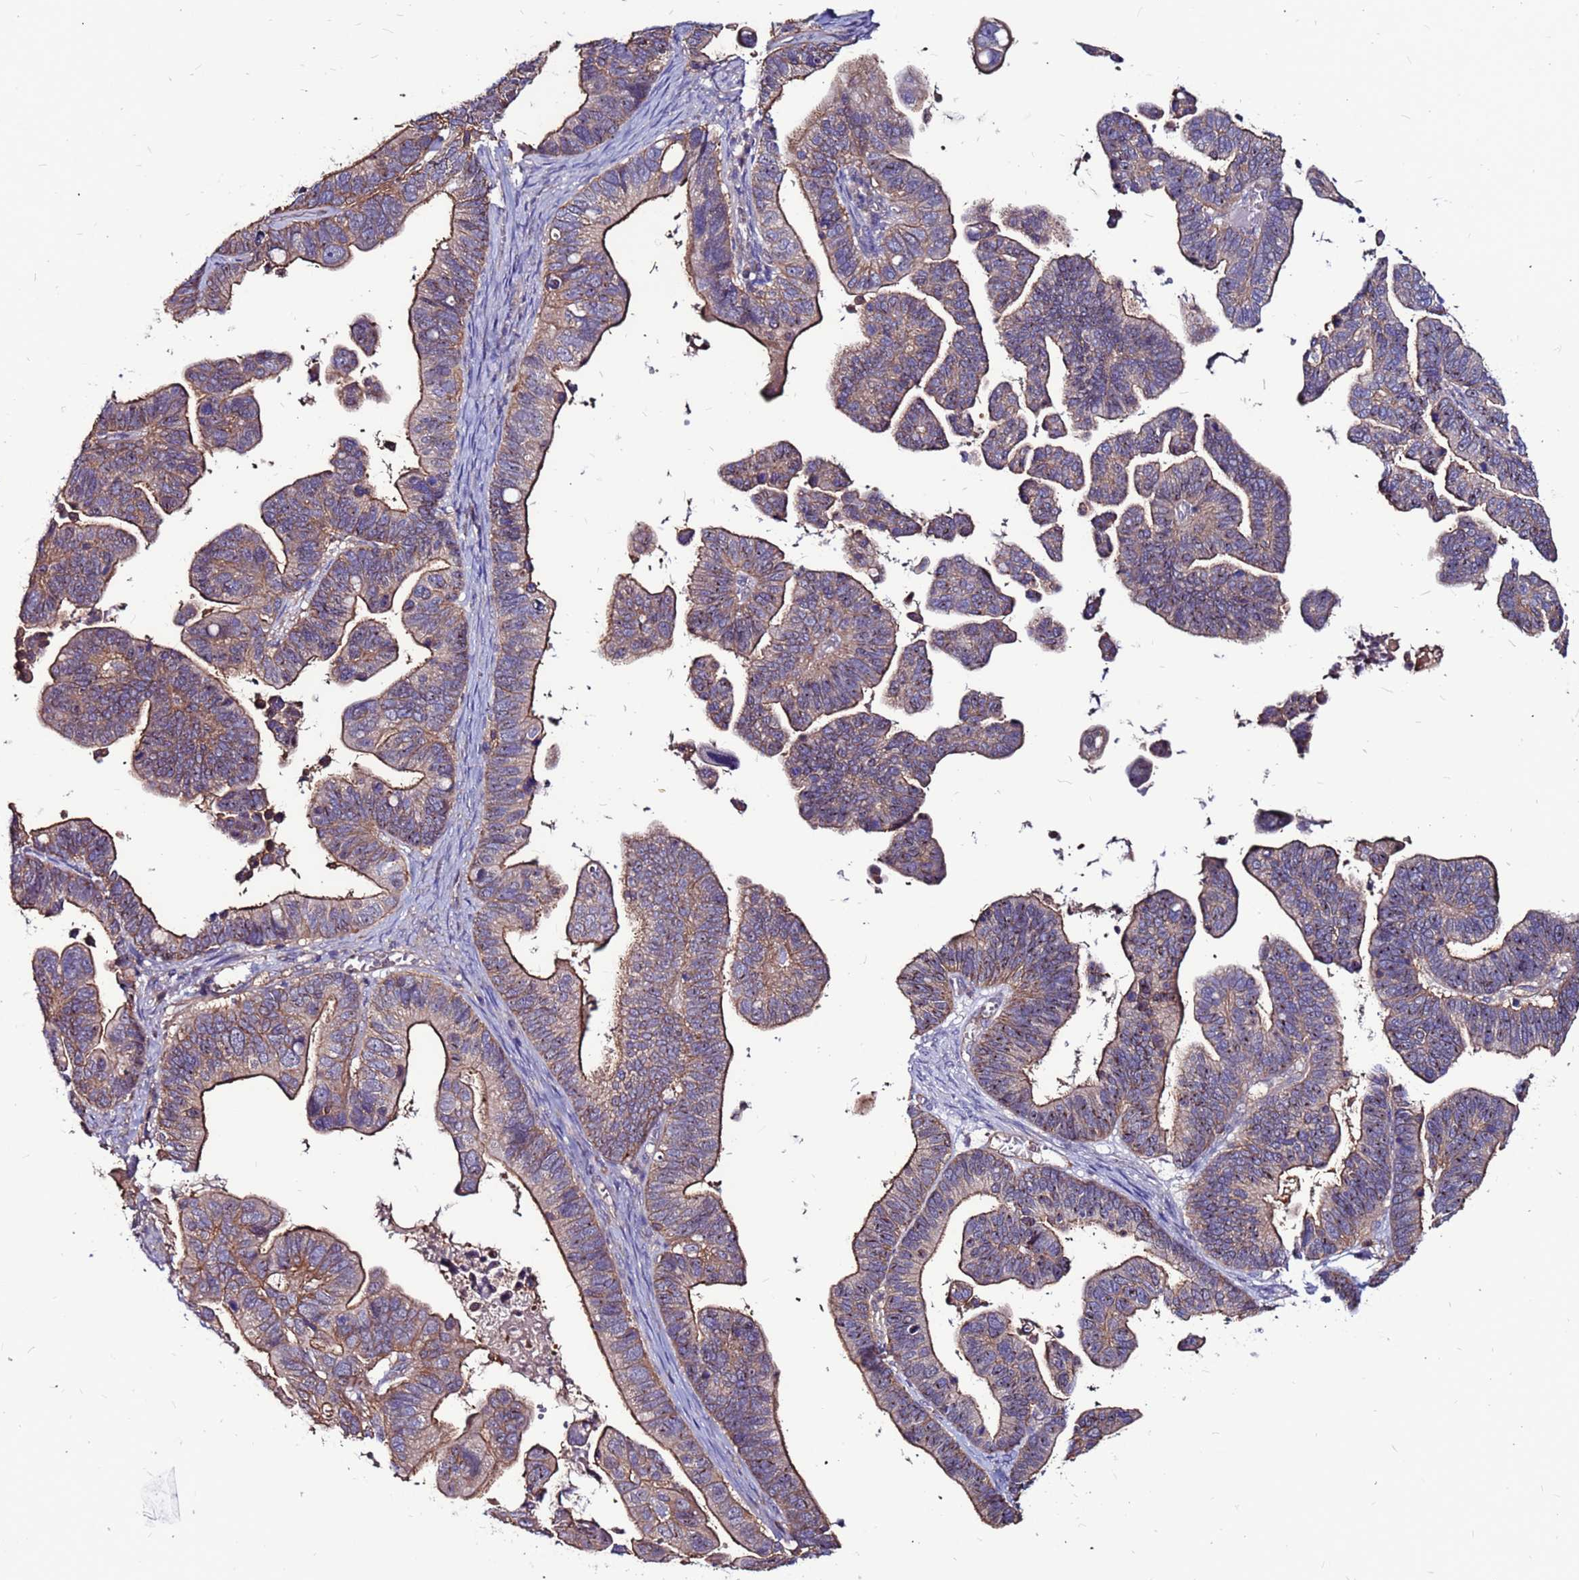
{"staining": {"intensity": "moderate", "quantity": "25%-75%", "location": "cytoplasmic/membranous"}, "tissue": "ovarian cancer", "cell_type": "Tumor cells", "image_type": "cancer", "snomed": [{"axis": "morphology", "description": "Cystadenocarcinoma, serous, NOS"}, {"axis": "topography", "description": "Ovary"}], "caption": "A high-resolution photomicrograph shows immunohistochemistry staining of ovarian cancer, which displays moderate cytoplasmic/membranous staining in about 25%-75% of tumor cells.", "gene": "NRN1L", "patient": {"sex": "female", "age": 56}}